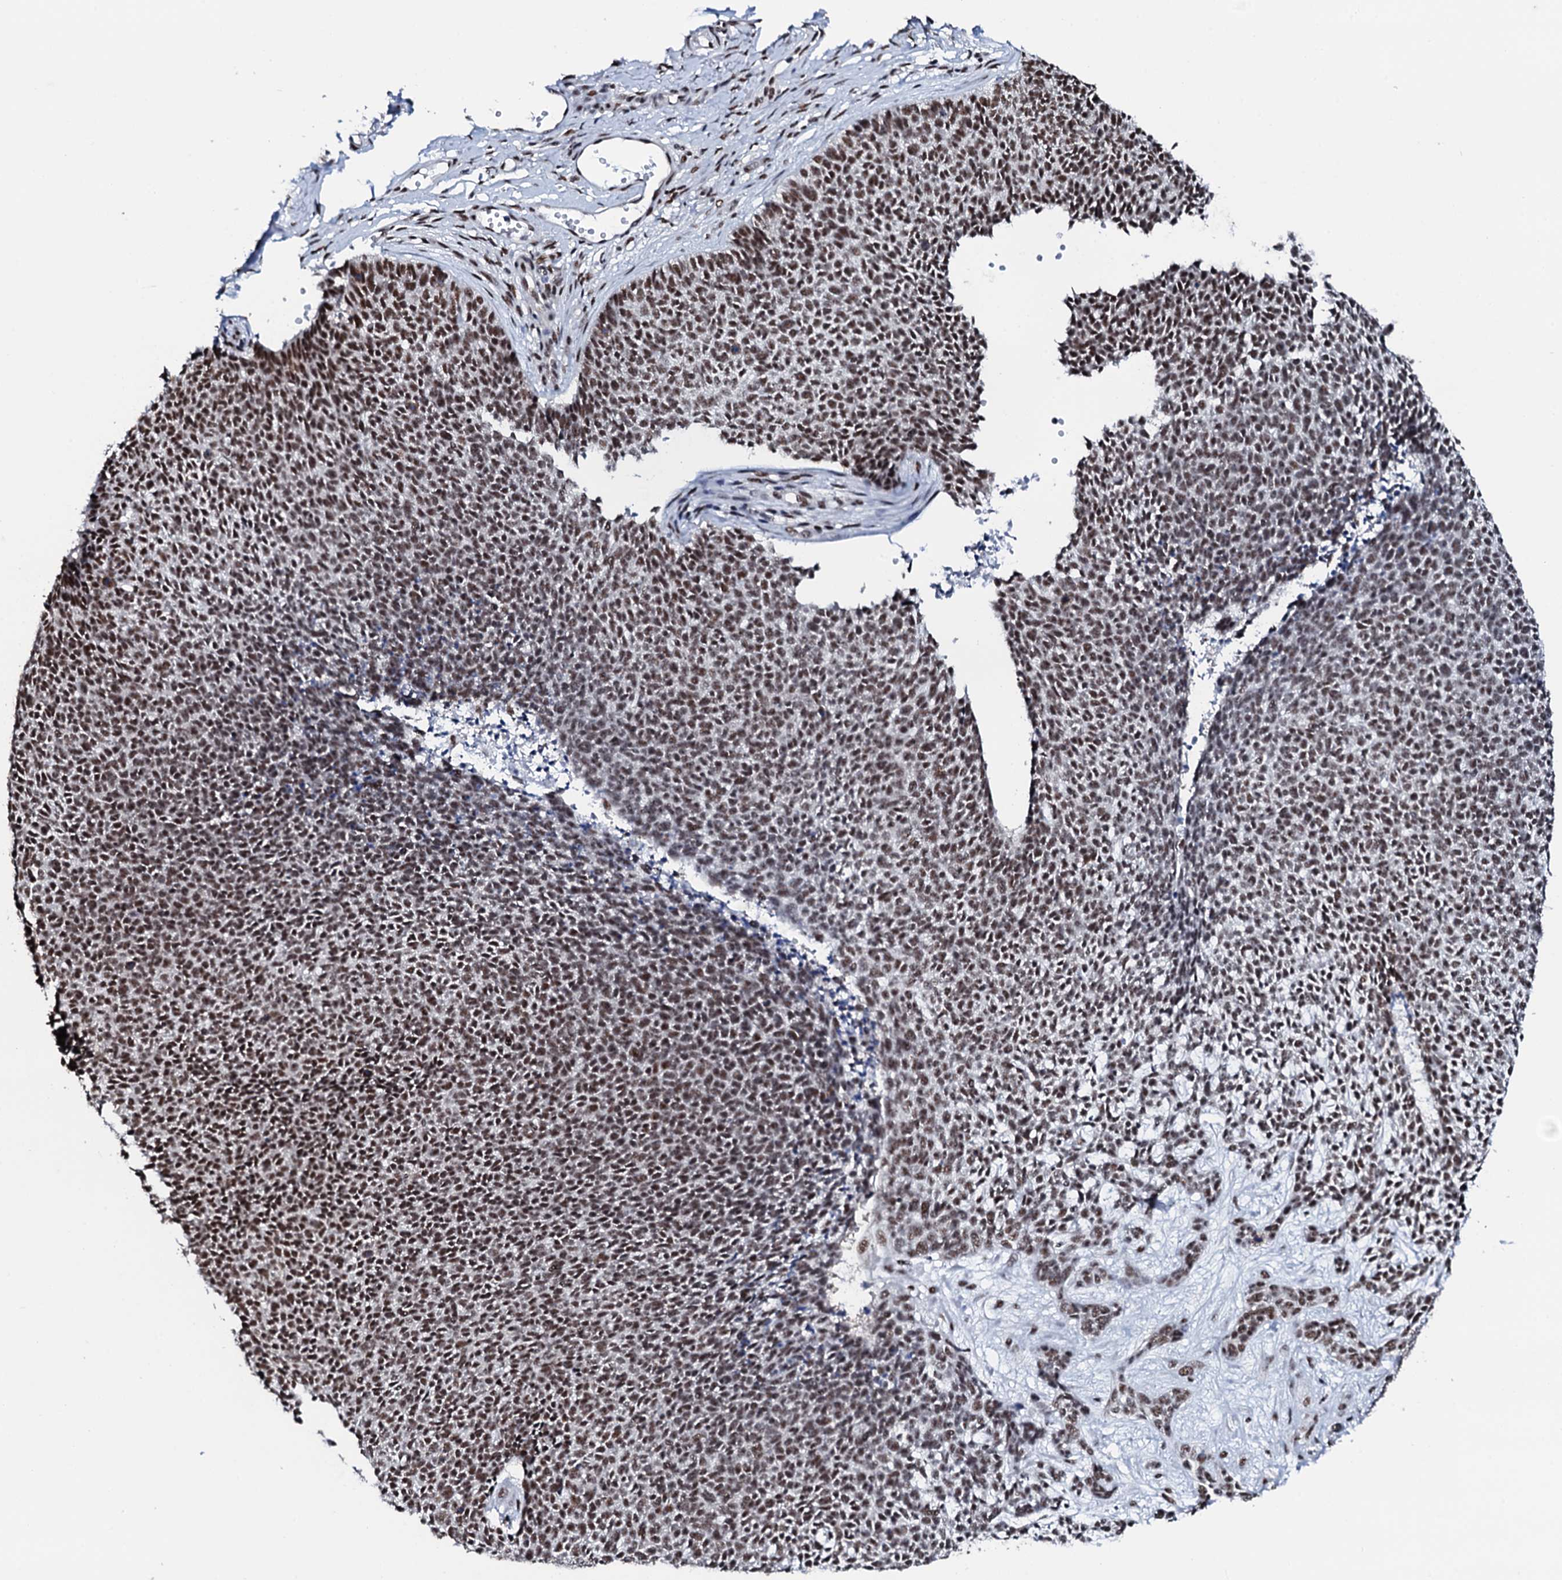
{"staining": {"intensity": "strong", "quantity": ">75%", "location": "nuclear"}, "tissue": "skin cancer", "cell_type": "Tumor cells", "image_type": "cancer", "snomed": [{"axis": "morphology", "description": "Basal cell carcinoma"}, {"axis": "topography", "description": "Skin"}], "caption": "This is an image of immunohistochemistry (IHC) staining of skin cancer (basal cell carcinoma), which shows strong expression in the nuclear of tumor cells.", "gene": "NKAPD1", "patient": {"sex": "female", "age": 84}}